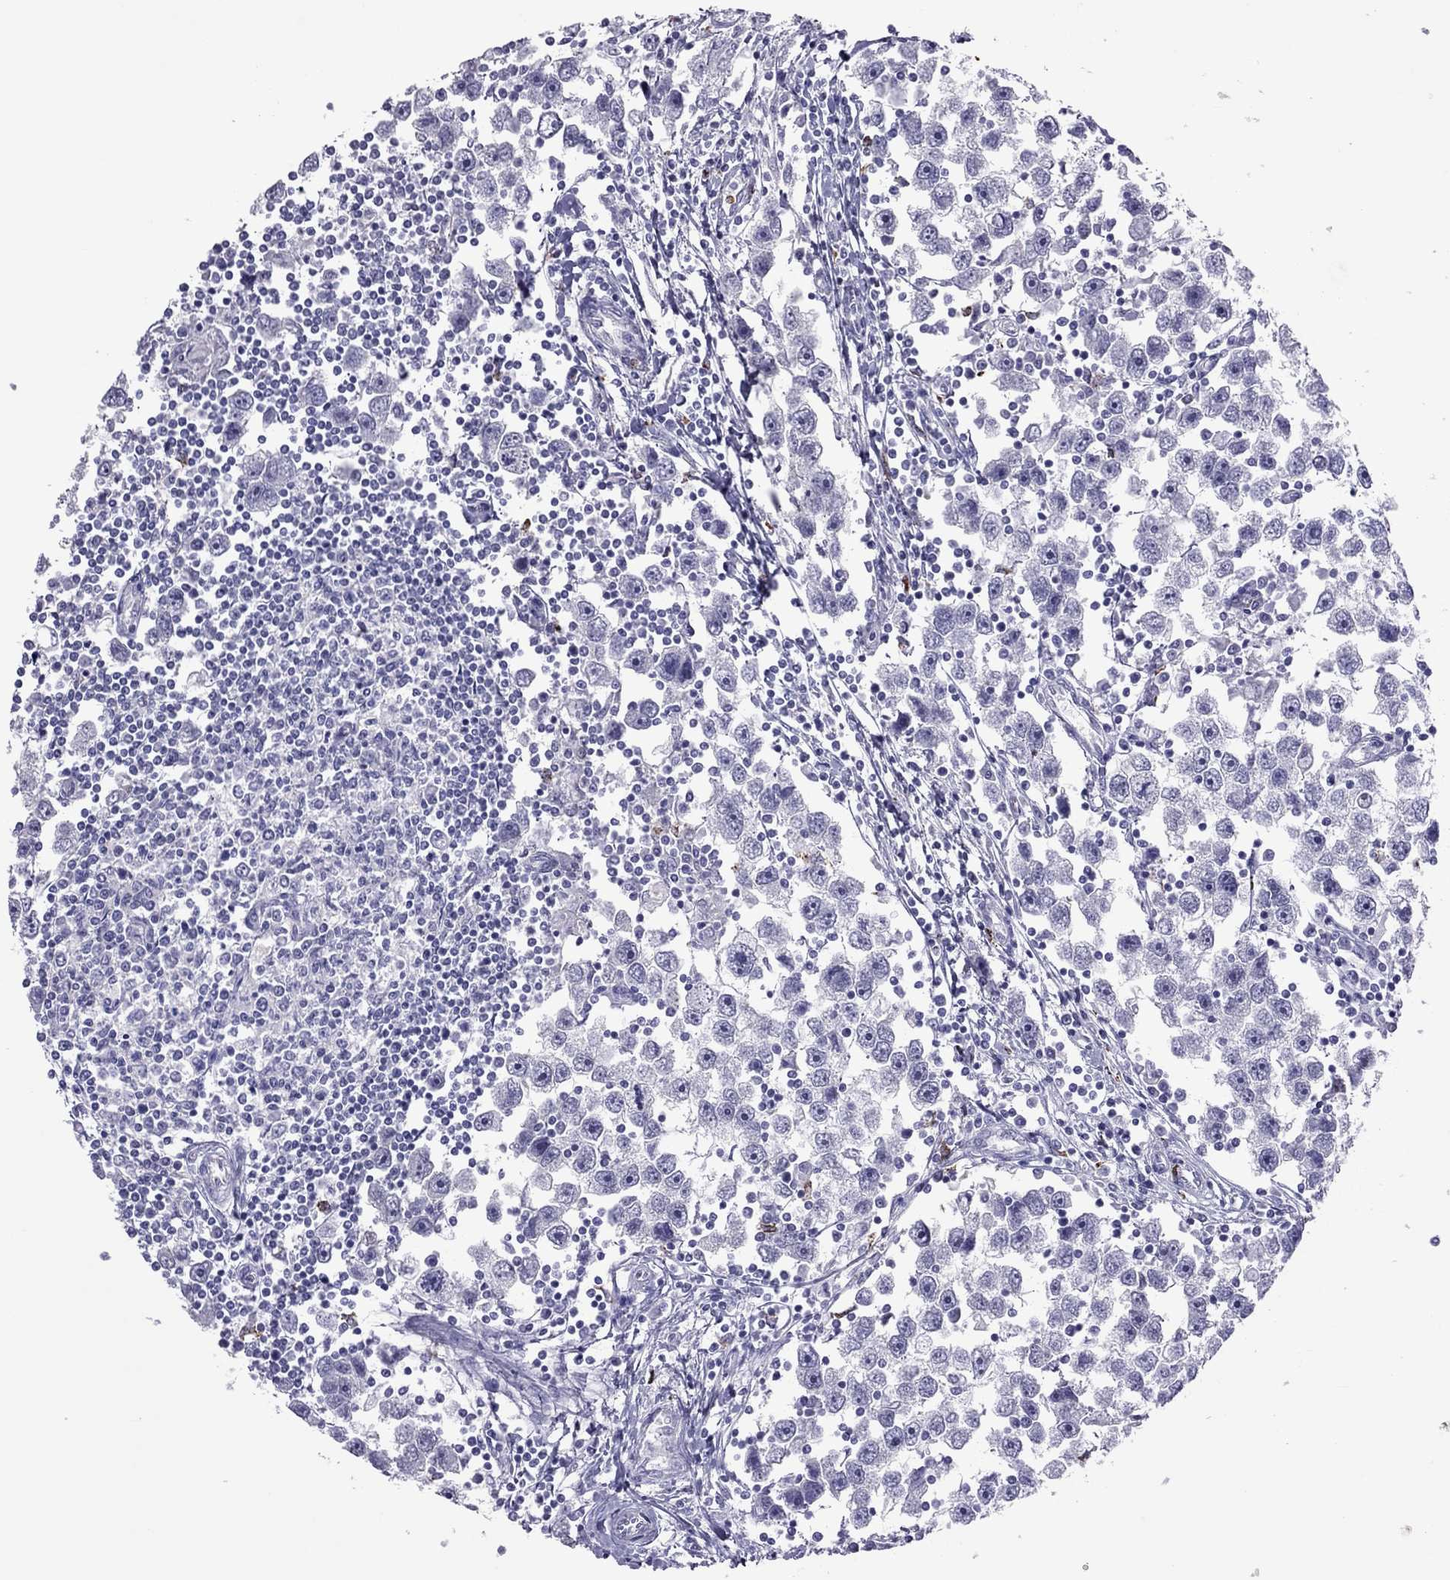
{"staining": {"intensity": "negative", "quantity": "none", "location": "none"}, "tissue": "testis cancer", "cell_type": "Tumor cells", "image_type": "cancer", "snomed": [{"axis": "morphology", "description": "Seminoma, NOS"}, {"axis": "topography", "description": "Testis"}], "caption": "High power microscopy micrograph of an immunohistochemistry (IHC) histopathology image of testis cancer (seminoma), revealing no significant positivity in tumor cells.", "gene": "CCL27", "patient": {"sex": "male", "age": 30}}